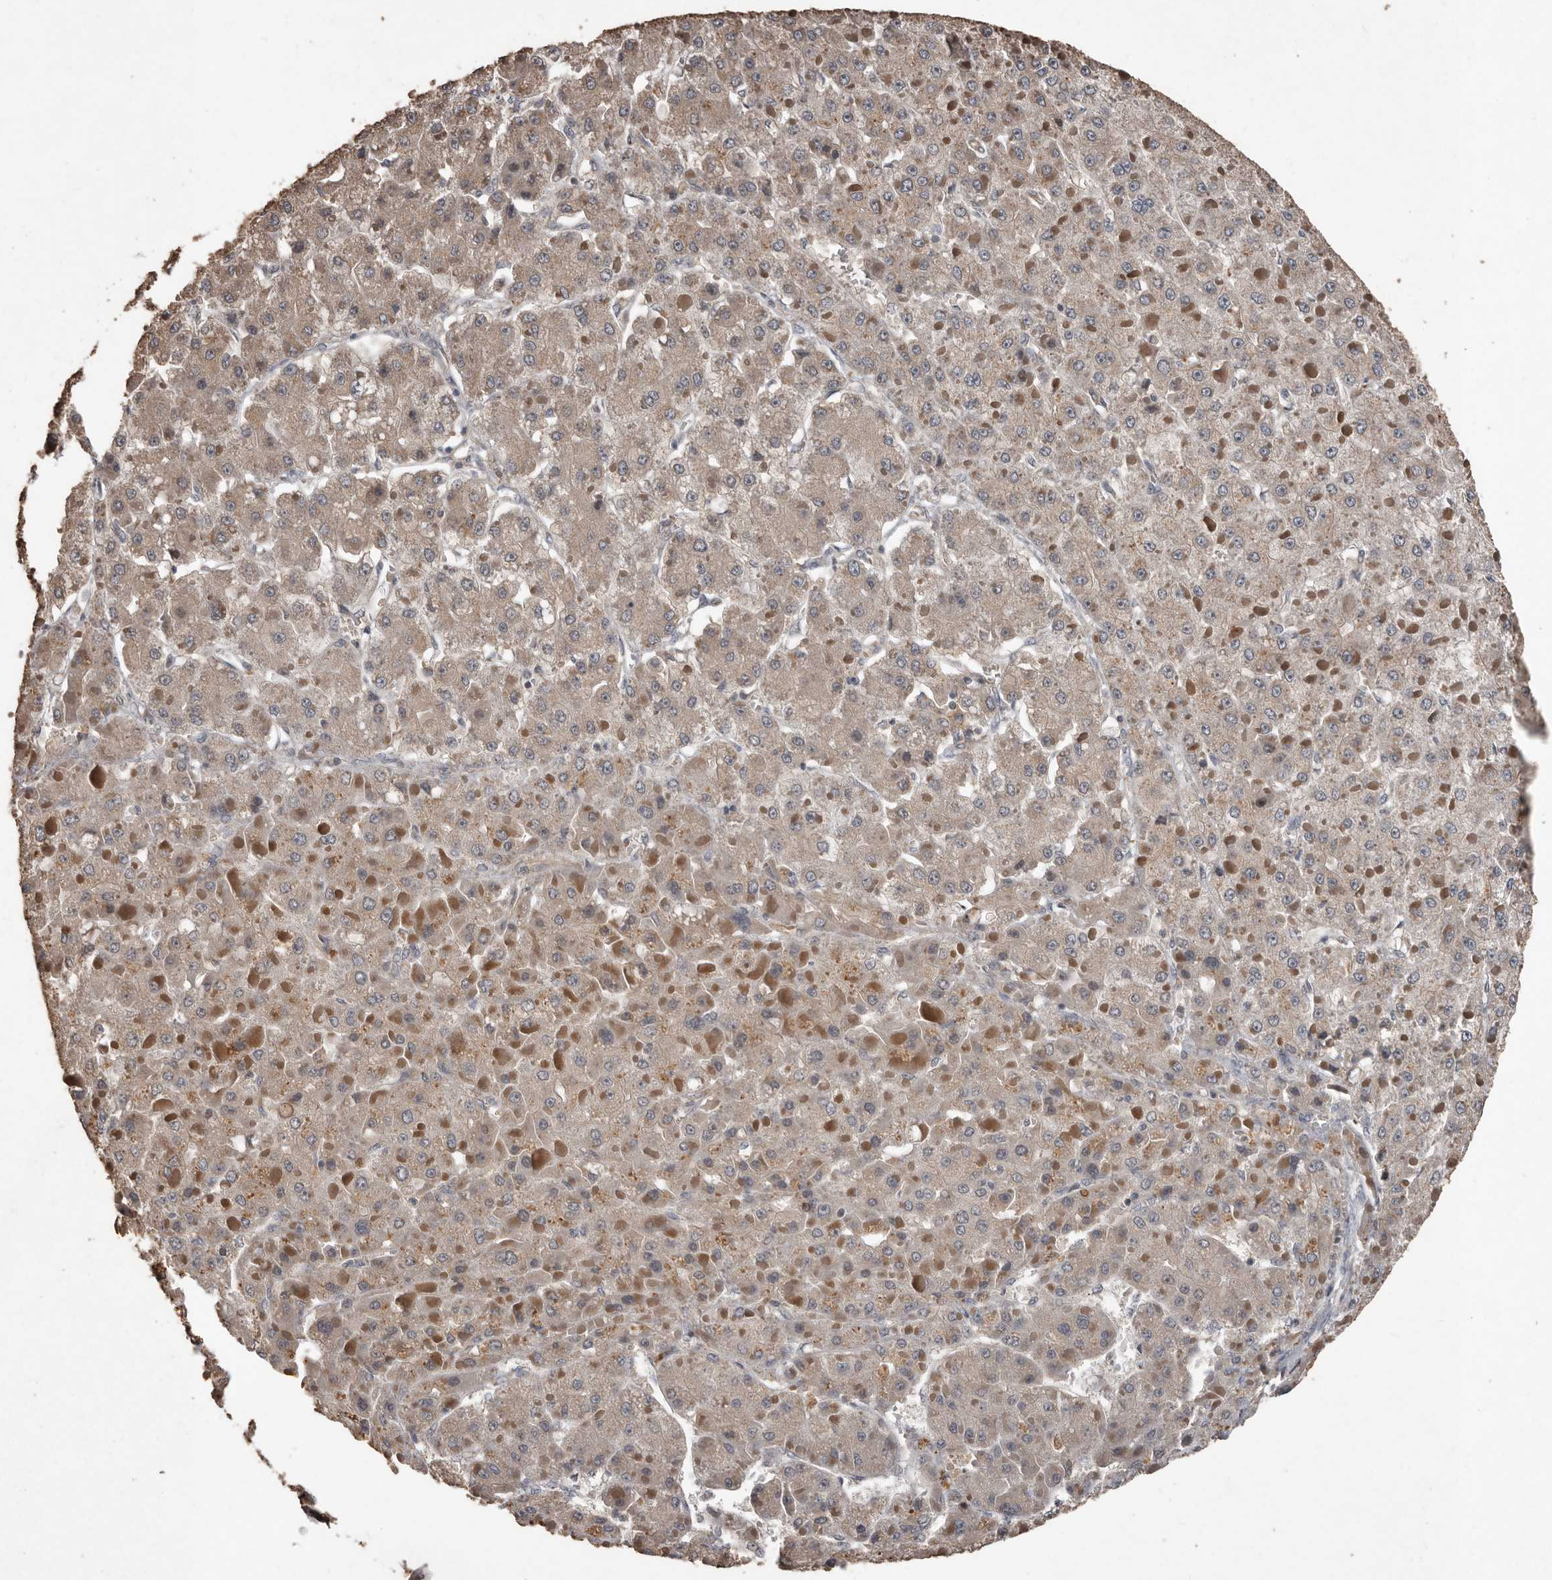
{"staining": {"intensity": "moderate", "quantity": ">75%", "location": "cytoplasmic/membranous"}, "tissue": "liver cancer", "cell_type": "Tumor cells", "image_type": "cancer", "snomed": [{"axis": "morphology", "description": "Carcinoma, Hepatocellular, NOS"}, {"axis": "topography", "description": "Liver"}], "caption": "Protein analysis of liver cancer tissue reveals moderate cytoplasmic/membranous positivity in about >75% of tumor cells.", "gene": "BAMBI", "patient": {"sex": "female", "age": 73}}